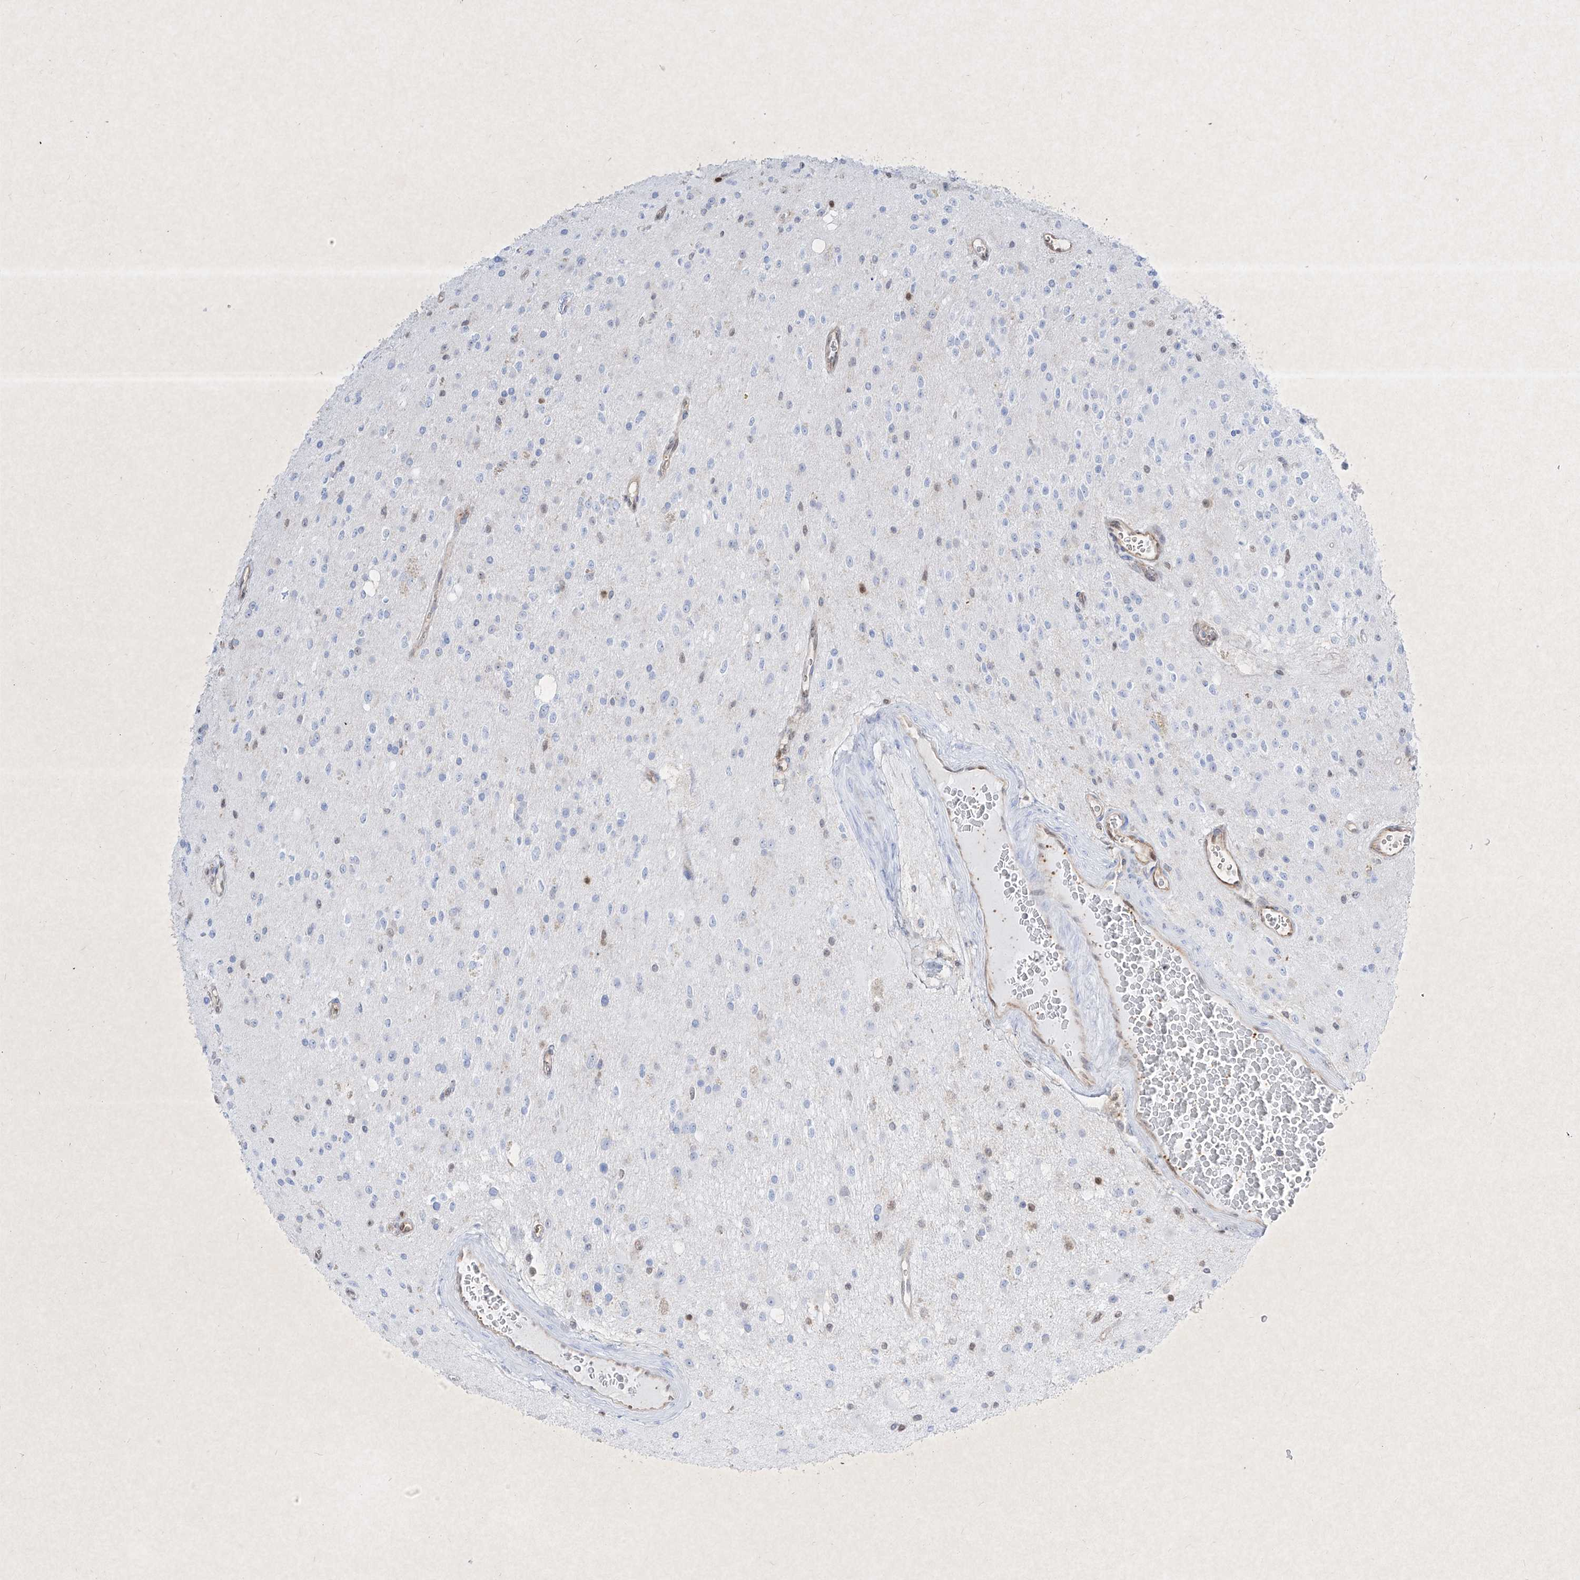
{"staining": {"intensity": "negative", "quantity": "none", "location": "none"}, "tissue": "glioma", "cell_type": "Tumor cells", "image_type": "cancer", "snomed": [{"axis": "morphology", "description": "Glioma, malignant, High grade"}, {"axis": "topography", "description": "Brain"}], "caption": "High power microscopy photomicrograph of an immunohistochemistry (IHC) image of malignant glioma (high-grade), revealing no significant expression in tumor cells.", "gene": "PSMB10", "patient": {"sex": "male", "age": 34}}